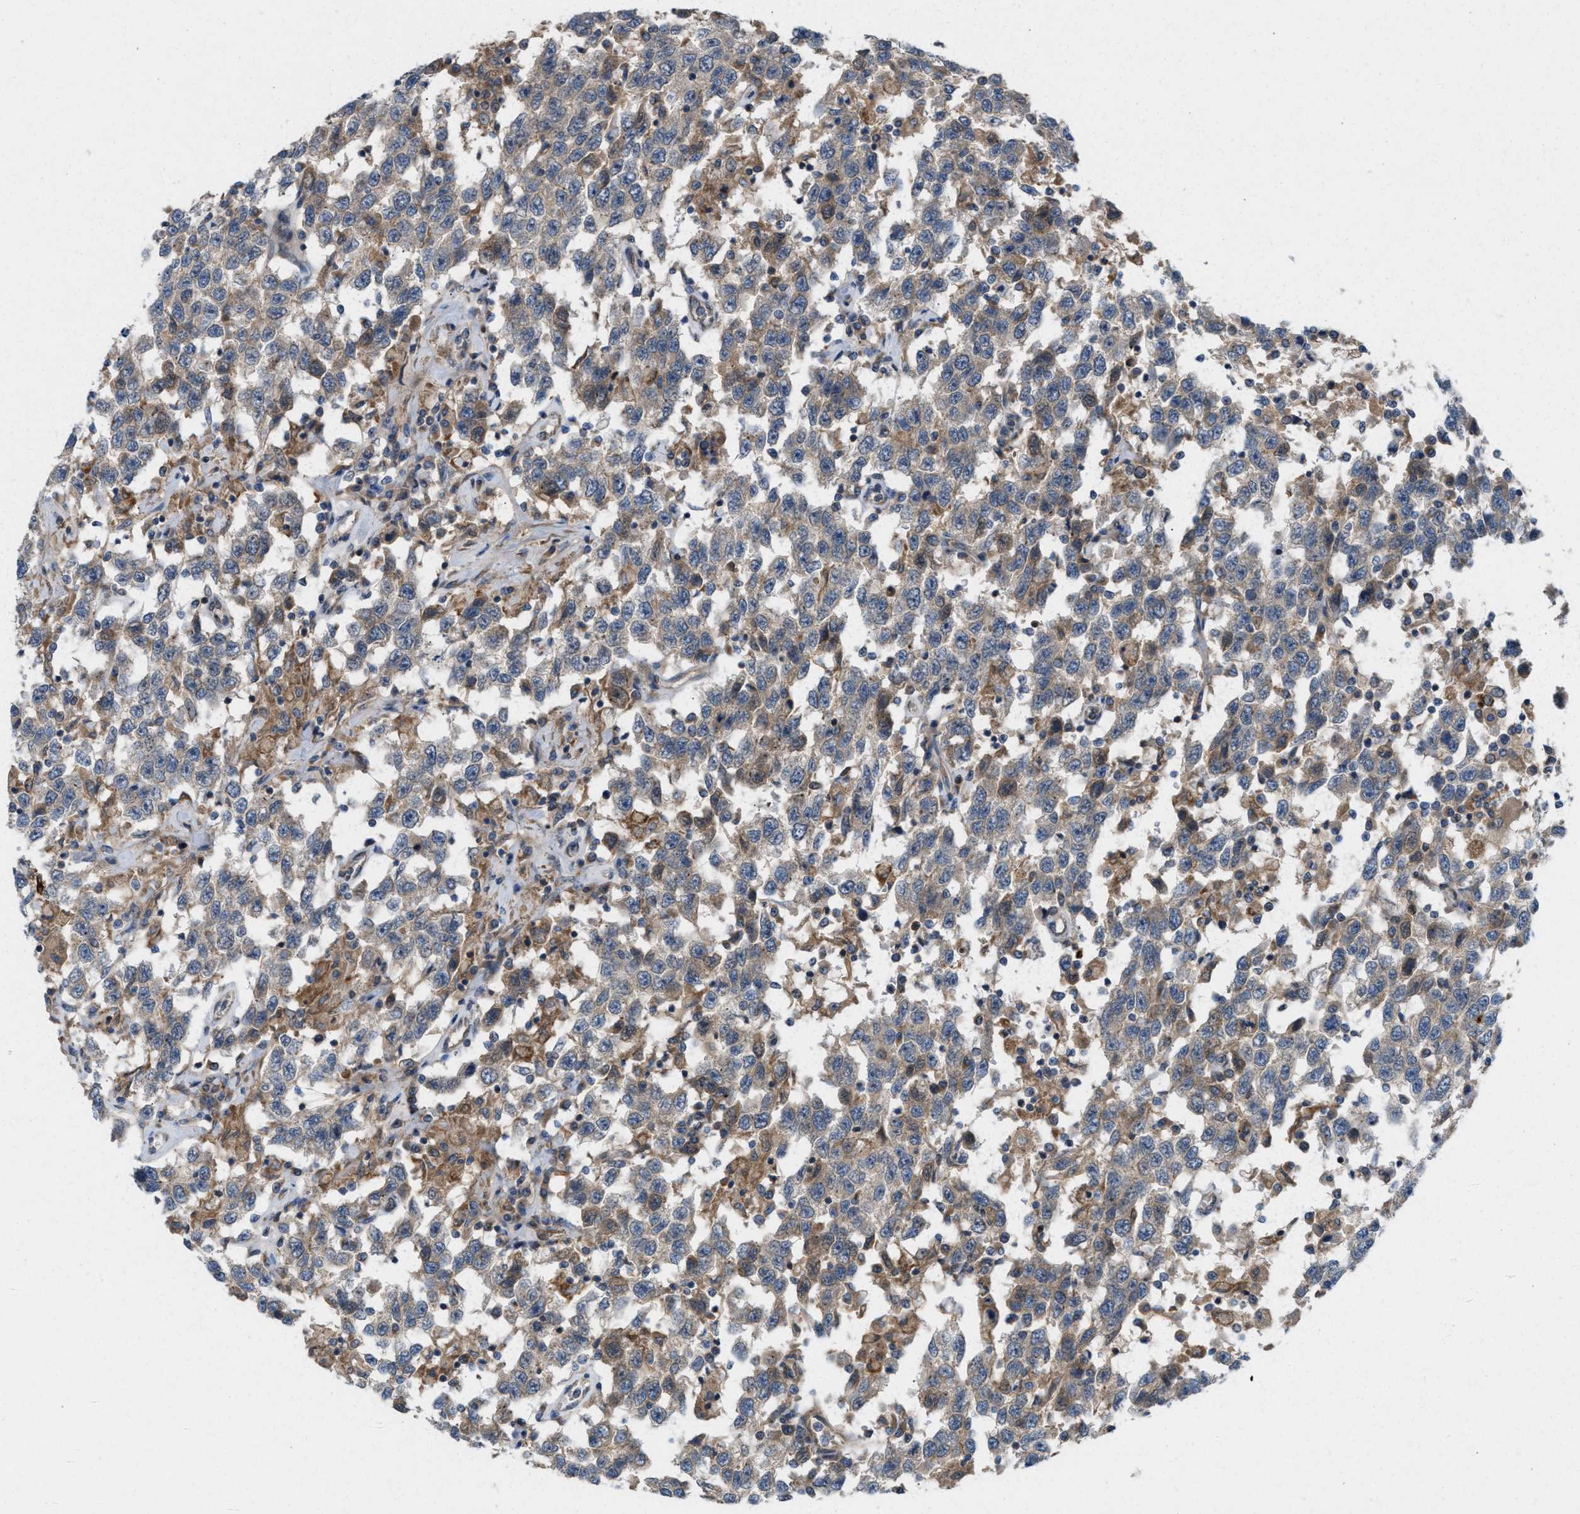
{"staining": {"intensity": "weak", "quantity": ">75%", "location": "cytoplasmic/membranous"}, "tissue": "testis cancer", "cell_type": "Tumor cells", "image_type": "cancer", "snomed": [{"axis": "morphology", "description": "Seminoma, NOS"}, {"axis": "topography", "description": "Testis"}], "caption": "Protein analysis of testis cancer (seminoma) tissue demonstrates weak cytoplasmic/membranous staining in approximately >75% of tumor cells. The staining was performed using DAB (3,3'-diaminobenzidine), with brown indicating positive protein expression. Nuclei are stained blue with hematoxylin.", "gene": "CYB5D1", "patient": {"sex": "male", "age": 41}}